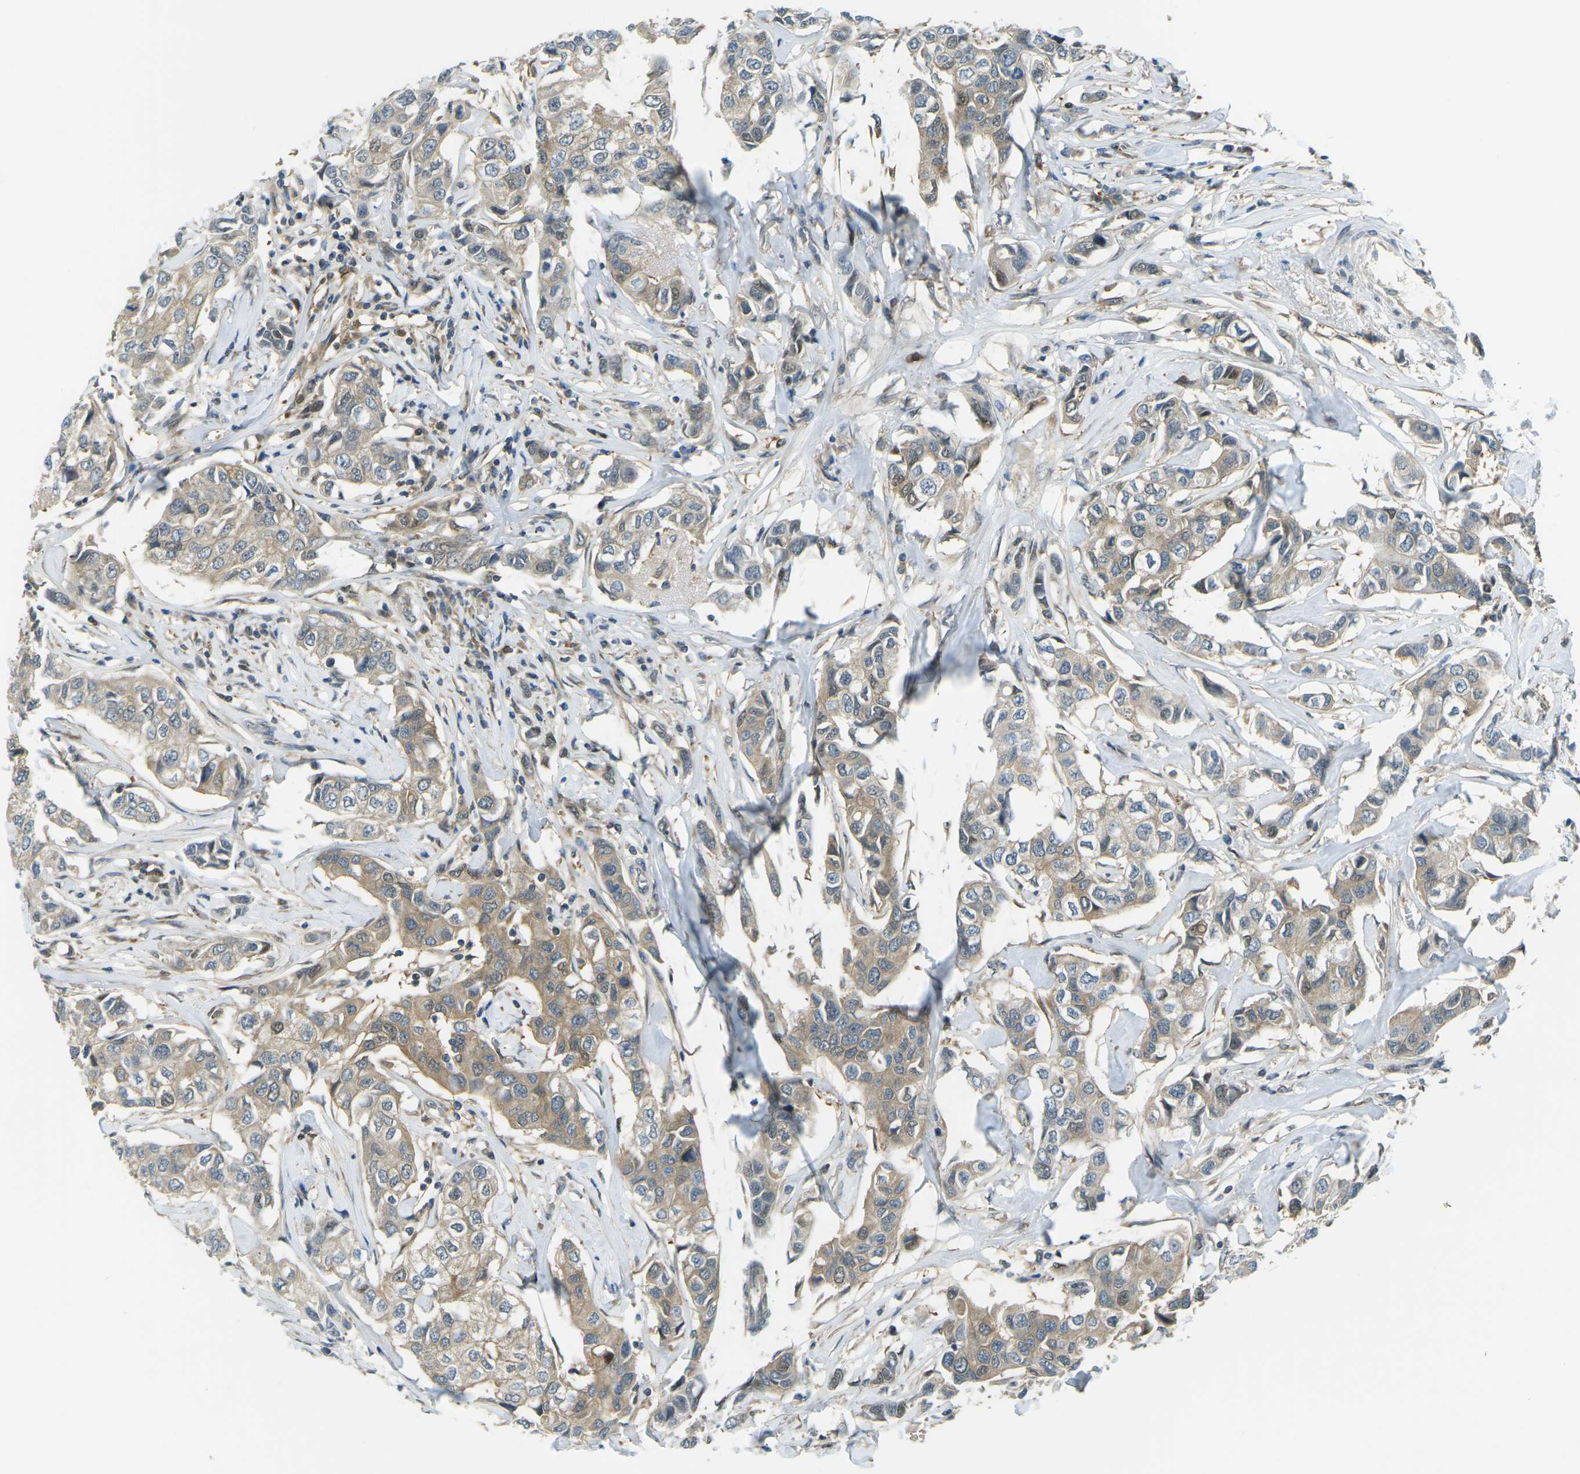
{"staining": {"intensity": "moderate", "quantity": ">75%", "location": "cytoplasmic/membranous"}, "tissue": "breast cancer", "cell_type": "Tumor cells", "image_type": "cancer", "snomed": [{"axis": "morphology", "description": "Duct carcinoma"}, {"axis": "topography", "description": "Breast"}], "caption": "A photomicrograph of invasive ductal carcinoma (breast) stained for a protein shows moderate cytoplasmic/membranous brown staining in tumor cells.", "gene": "PIEZO2", "patient": {"sex": "female", "age": 80}}